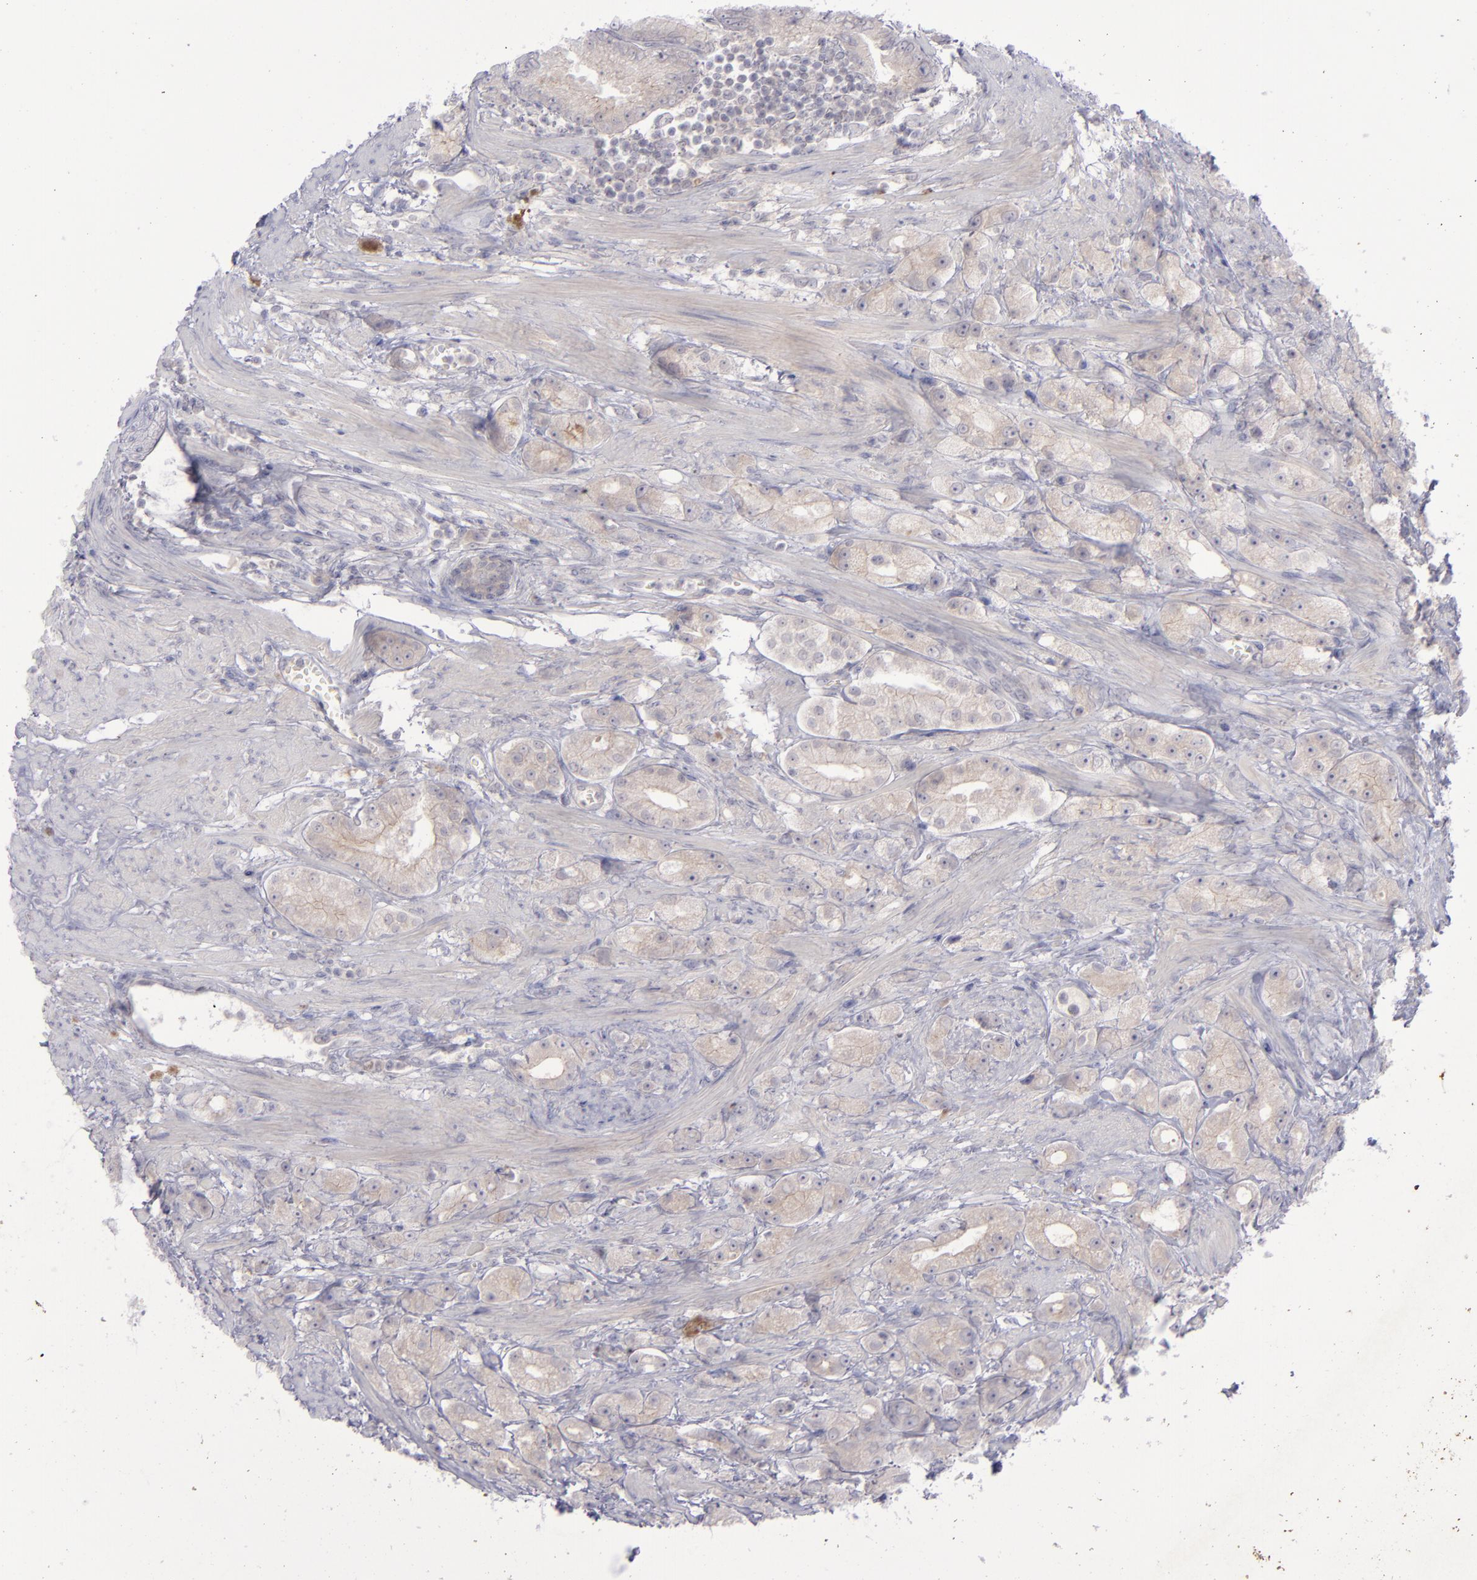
{"staining": {"intensity": "weak", "quantity": "25%-75%", "location": "cytoplasmic/membranous"}, "tissue": "prostate cancer", "cell_type": "Tumor cells", "image_type": "cancer", "snomed": [{"axis": "morphology", "description": "Adenocarcinoma, Medium grade"}, {"axis": "topography", "description": "Prostate"}], "caption": "This is a photomicrograph of IHC staining of prostate cancer (adenocarcinoma (medium-grade)), which shows weak staining in the cytoplasmic/membranous of tumor cells.", "gene": "EVPL", "patient": {"sex": "male", "age": 72}}